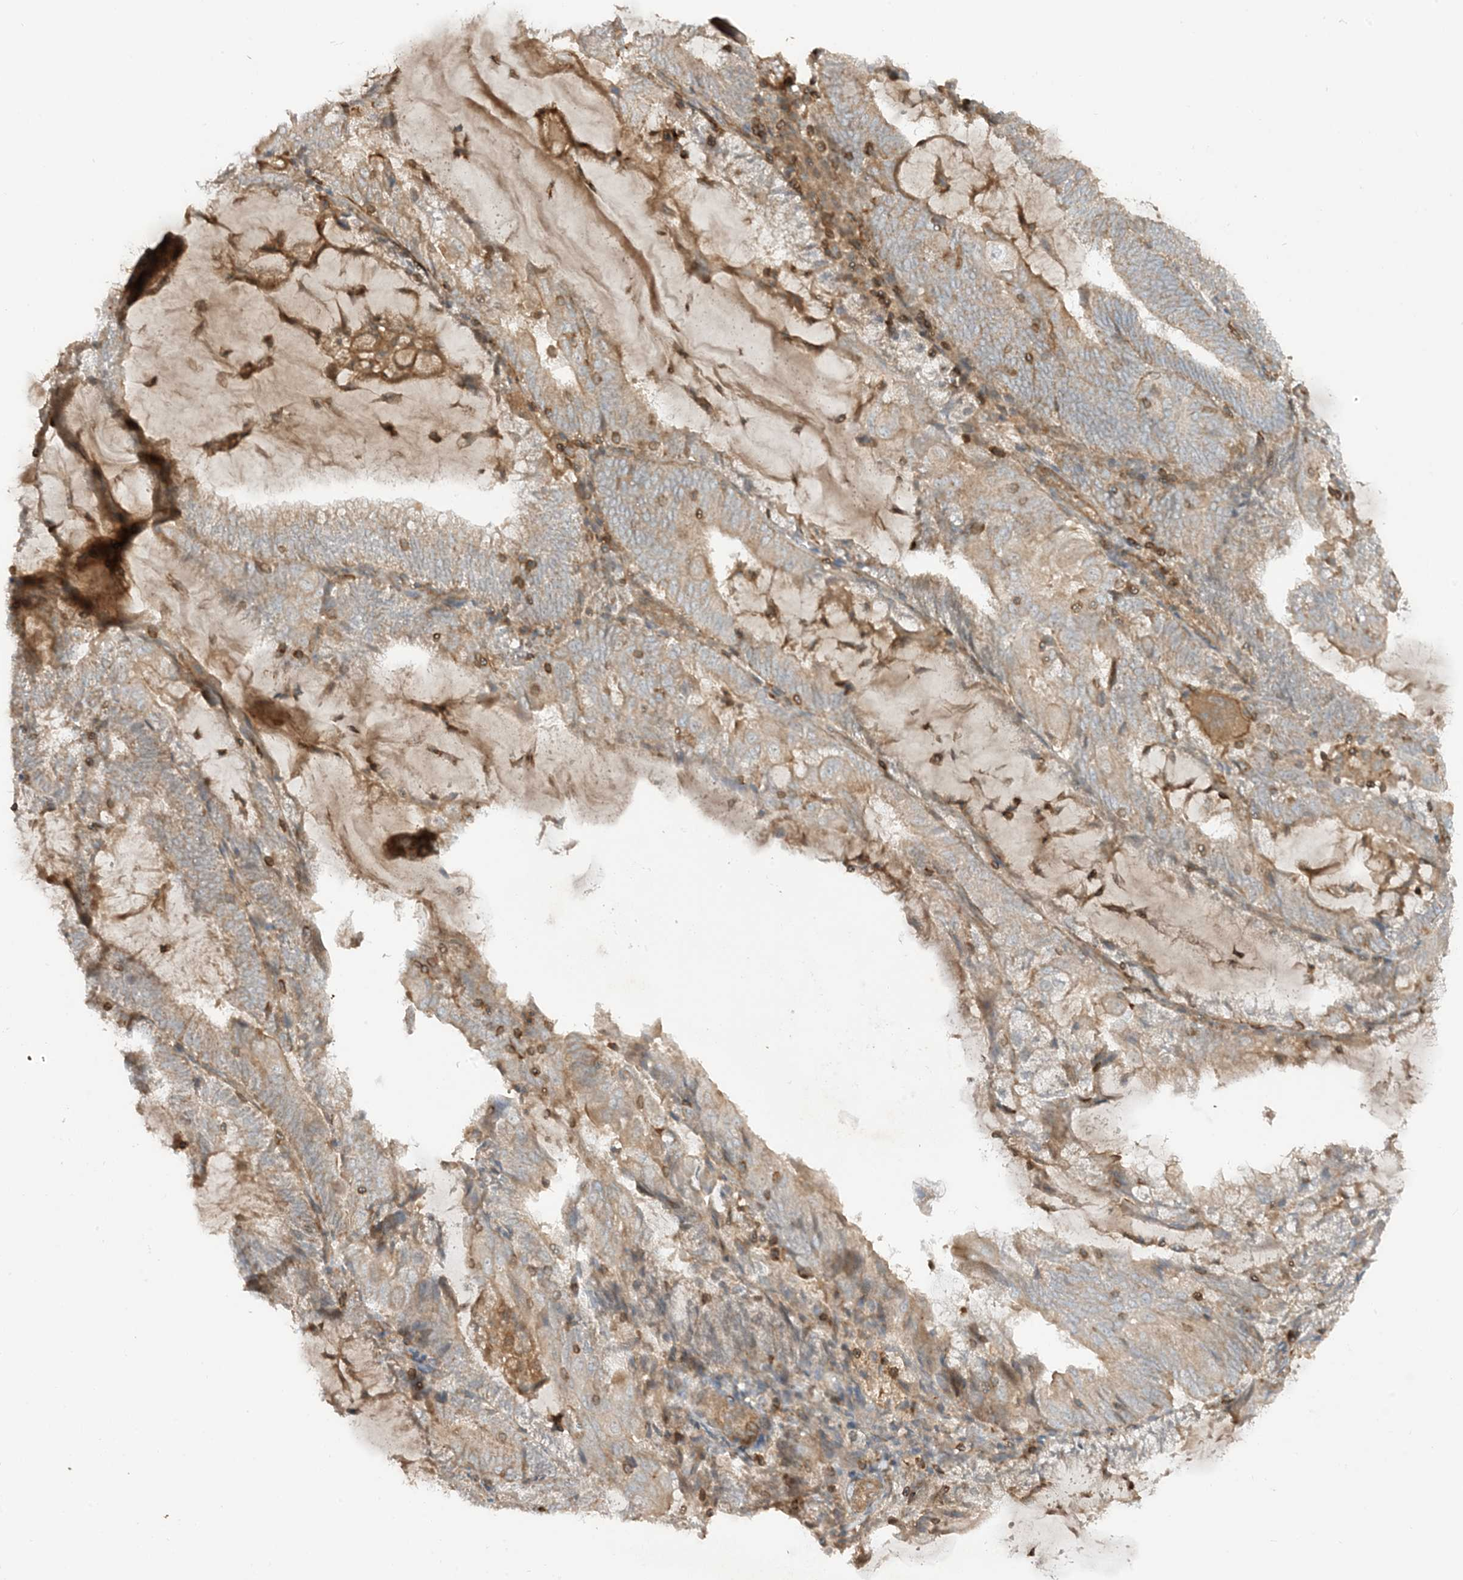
{"staining": {"intensity": "weak", "quantity": "25%-75%", "location": "cytoplasmic/membranous"}, "tissue": "endometrial cancer", "cell_type": "Tumor cells", "image_type": "cancer", "snomed": [{"axis": "morphology", "description": "Adenocarcinoma, NOS"}, {"axis": "topography", "description": "Endometrium"}], "caption": "Immunohistochemical staining of endometrial cancer reveals low levels of weak cytoplasmic/membranous protein positivity in approximately 25%-75% of tumor cells.", "gene": "SLC25A12", "patient": {"sex": "female", "age": 81}}